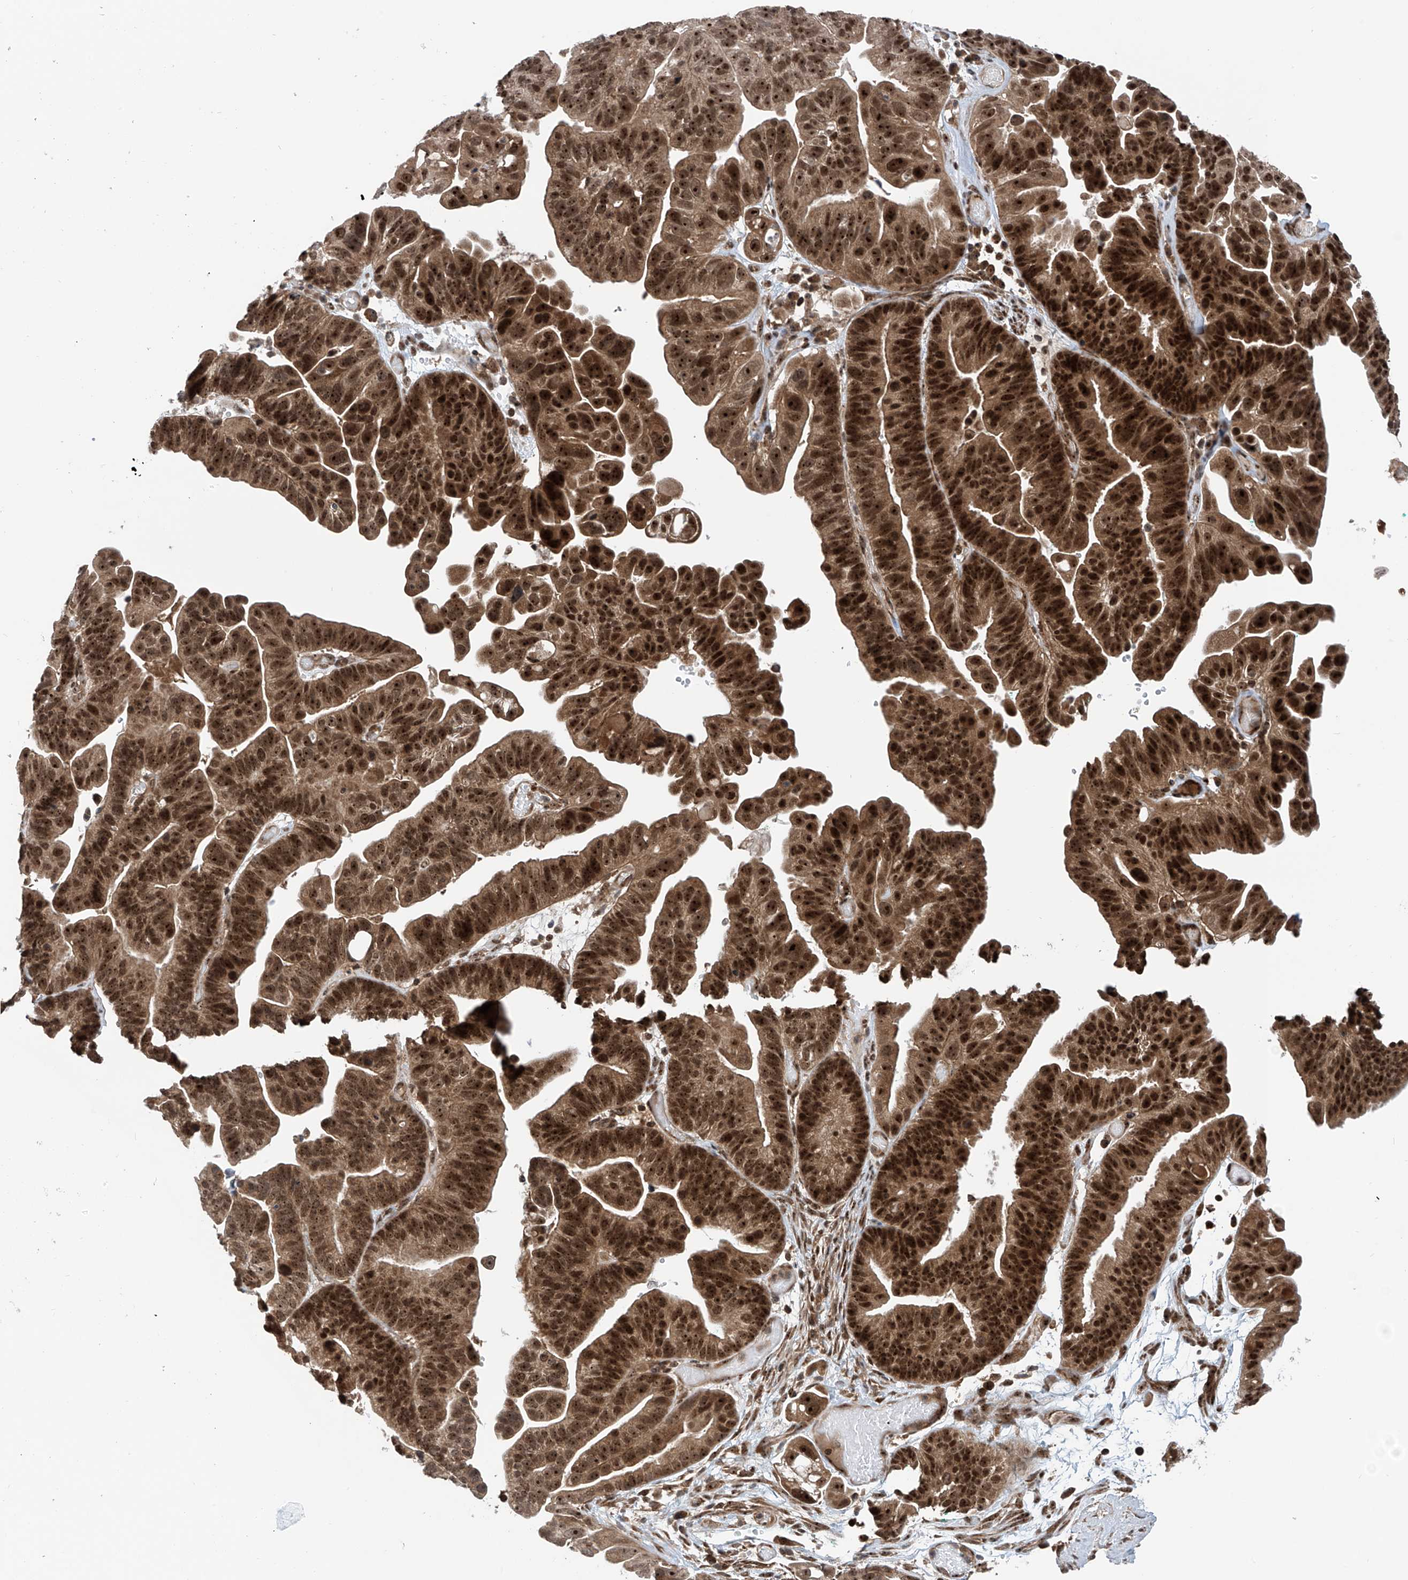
{"staining": {"intensity": "strong", "quantity": ">75%", "location": "cytoplasmic/membranous,nuclear"}, "tissue": "ovarian cancer", "cell_type": "Tumor cells", "image_type": "cancer", "snomed": [{"axis": "morphology", "description": "Cystadenocarcinoma, serous, NOS"}, {"axis": "topography", "description": "Ovary"}], "caption": "Protein staining of serous cystadenocarcinoma (ovarian) tissue displays strong cytoplasmic/membranous and nuclear staining in approximately >75% of tumor cells. The staining was performed using DAB (3,3'-diaminobenzidine), with brown indicating positive protein expression. Nuclei are stained blue with hematoxylin.", "gene": "C1orf131", "patient": {"sex": "female", "age": 56}}